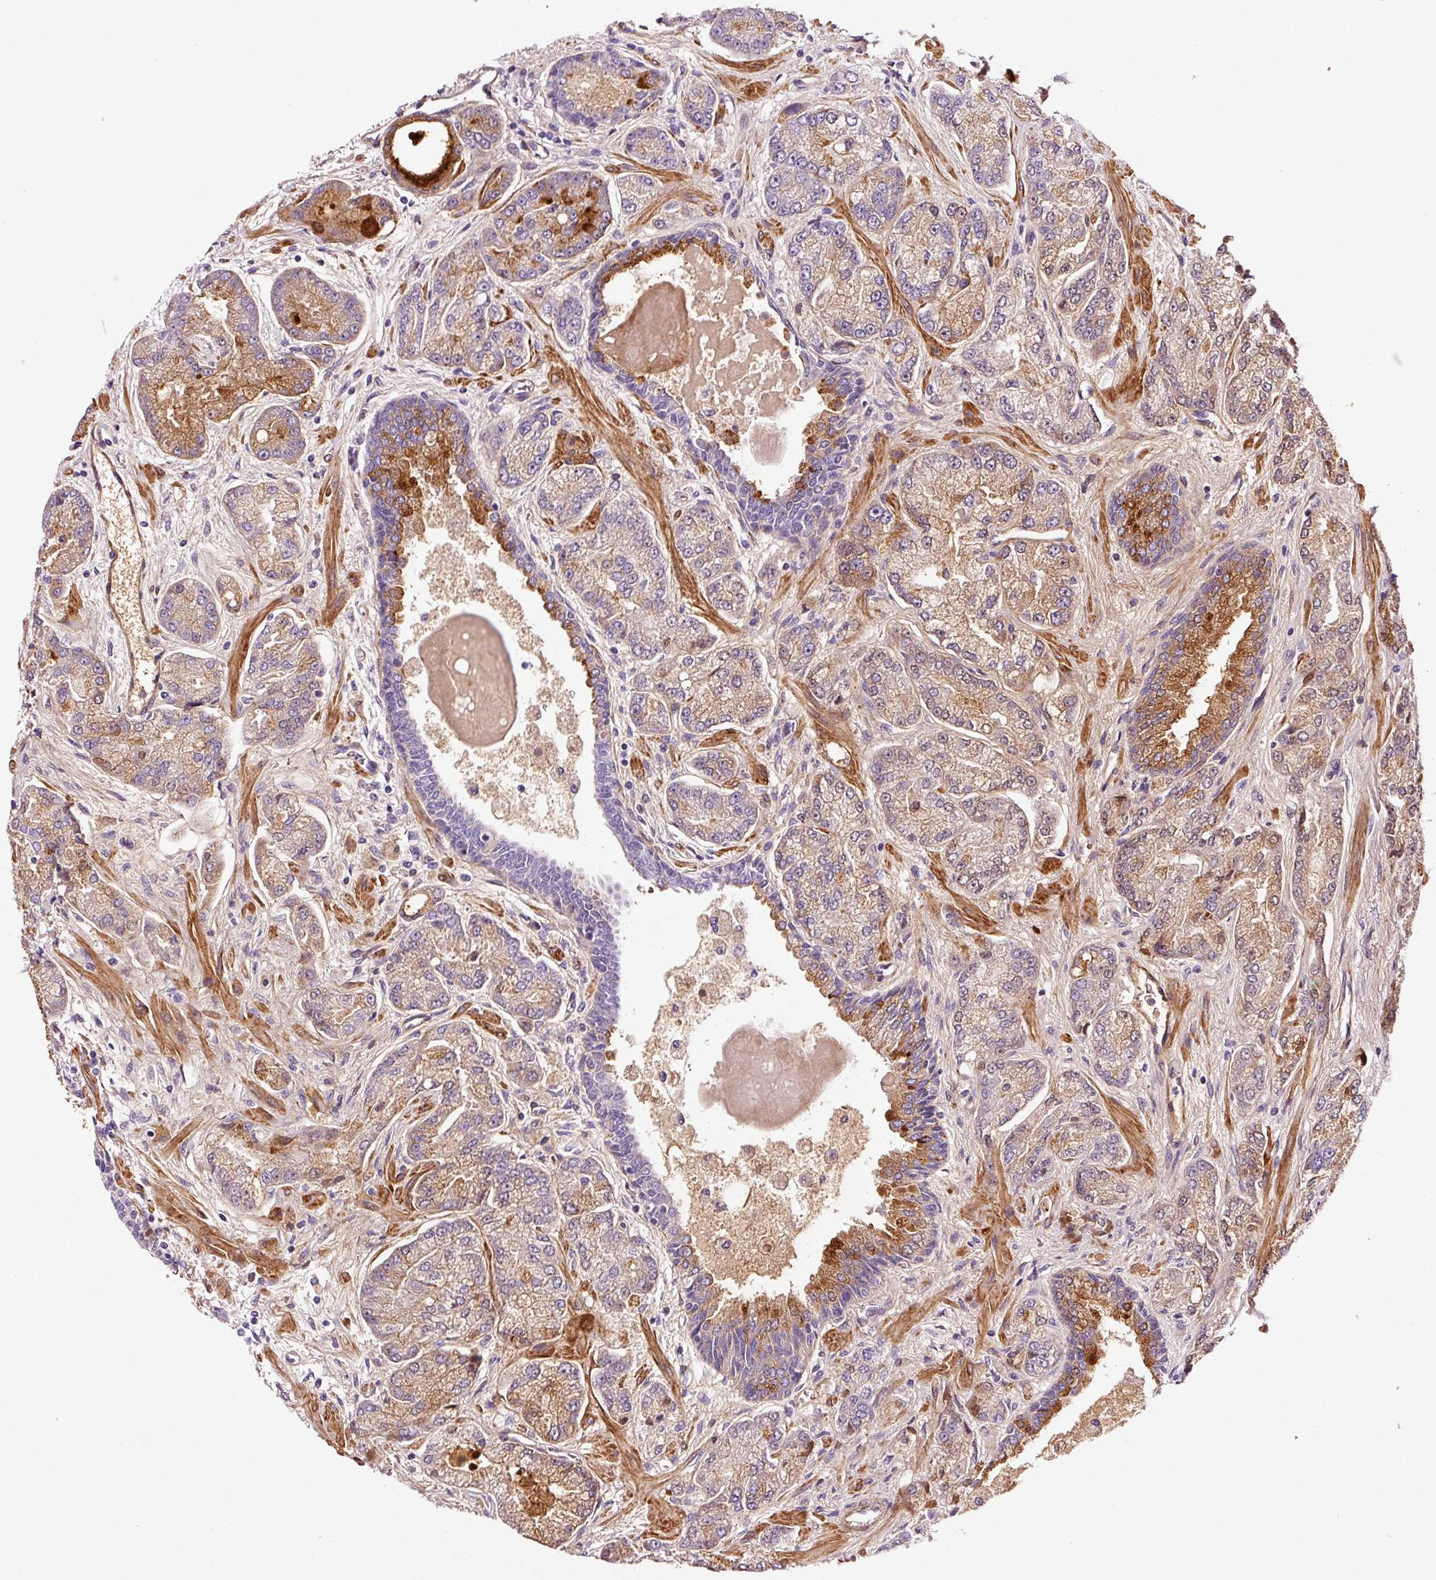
{"staining": {"intensity": "moderate", "quantity": ">75%", "location": "cytoplasmic/membranous"}, "tissue": "prostate cancer", "cell_type": "Tumor cells", "image_type": "cancer", "snomed": [{"axis": "morphology", "description": "Adenocarcinoma, High grade"}, {"axis": "topography", "description": "Prostate"}], "caption": "Tumor cells demonstrate moderate cytoplasmic/membranous positivity in about >75% of cells in prostate cancer.", "gene": "ANKRD20A1", "patient": {"sex": "male", "age": 68}}